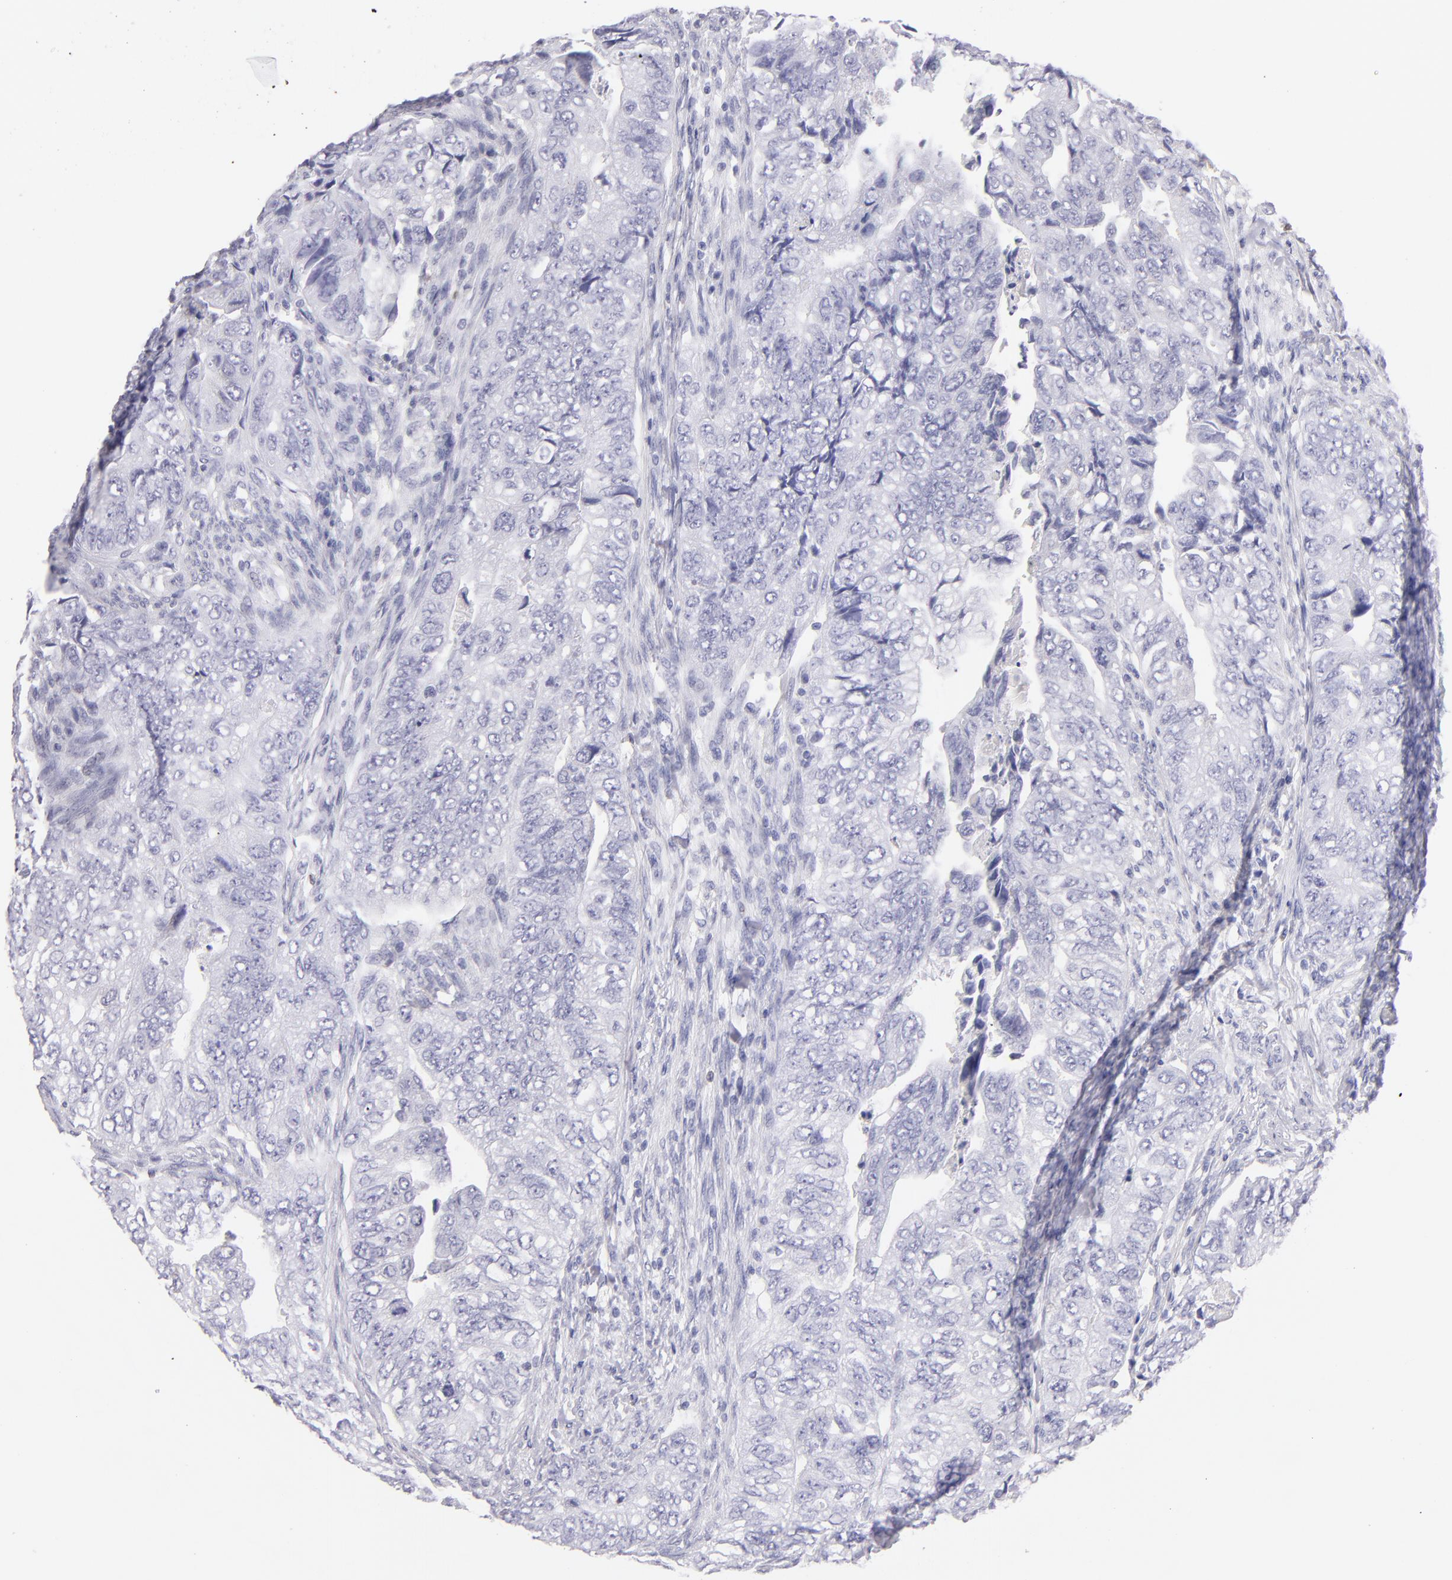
{"staining": {"intensity": "negative", "quantity": "none", "location": "none"}, "tissue": "colorectal cancer", "cell_type": "Tumor cells", "image_type": "cancer", "snomed": [{"axis": "morphology", "description": "Adenocarcinoma, NOS"}, {"axis": "topography", "description": "Colon"}], "caption": "Immunohistochemistry (IHC) histopathology image of neoplastic tissue: human colorectal cancer (adenocarcinoma) stained with DAB shows no significant protein staining in tumor cells. (Brightfield microscopy of DAB (3,3'-diaminobenzidine) immunohistochemistry (IHC) at high magnification).", "gene": "PRF1", "patient": {"sex": "female", "age": 11}}